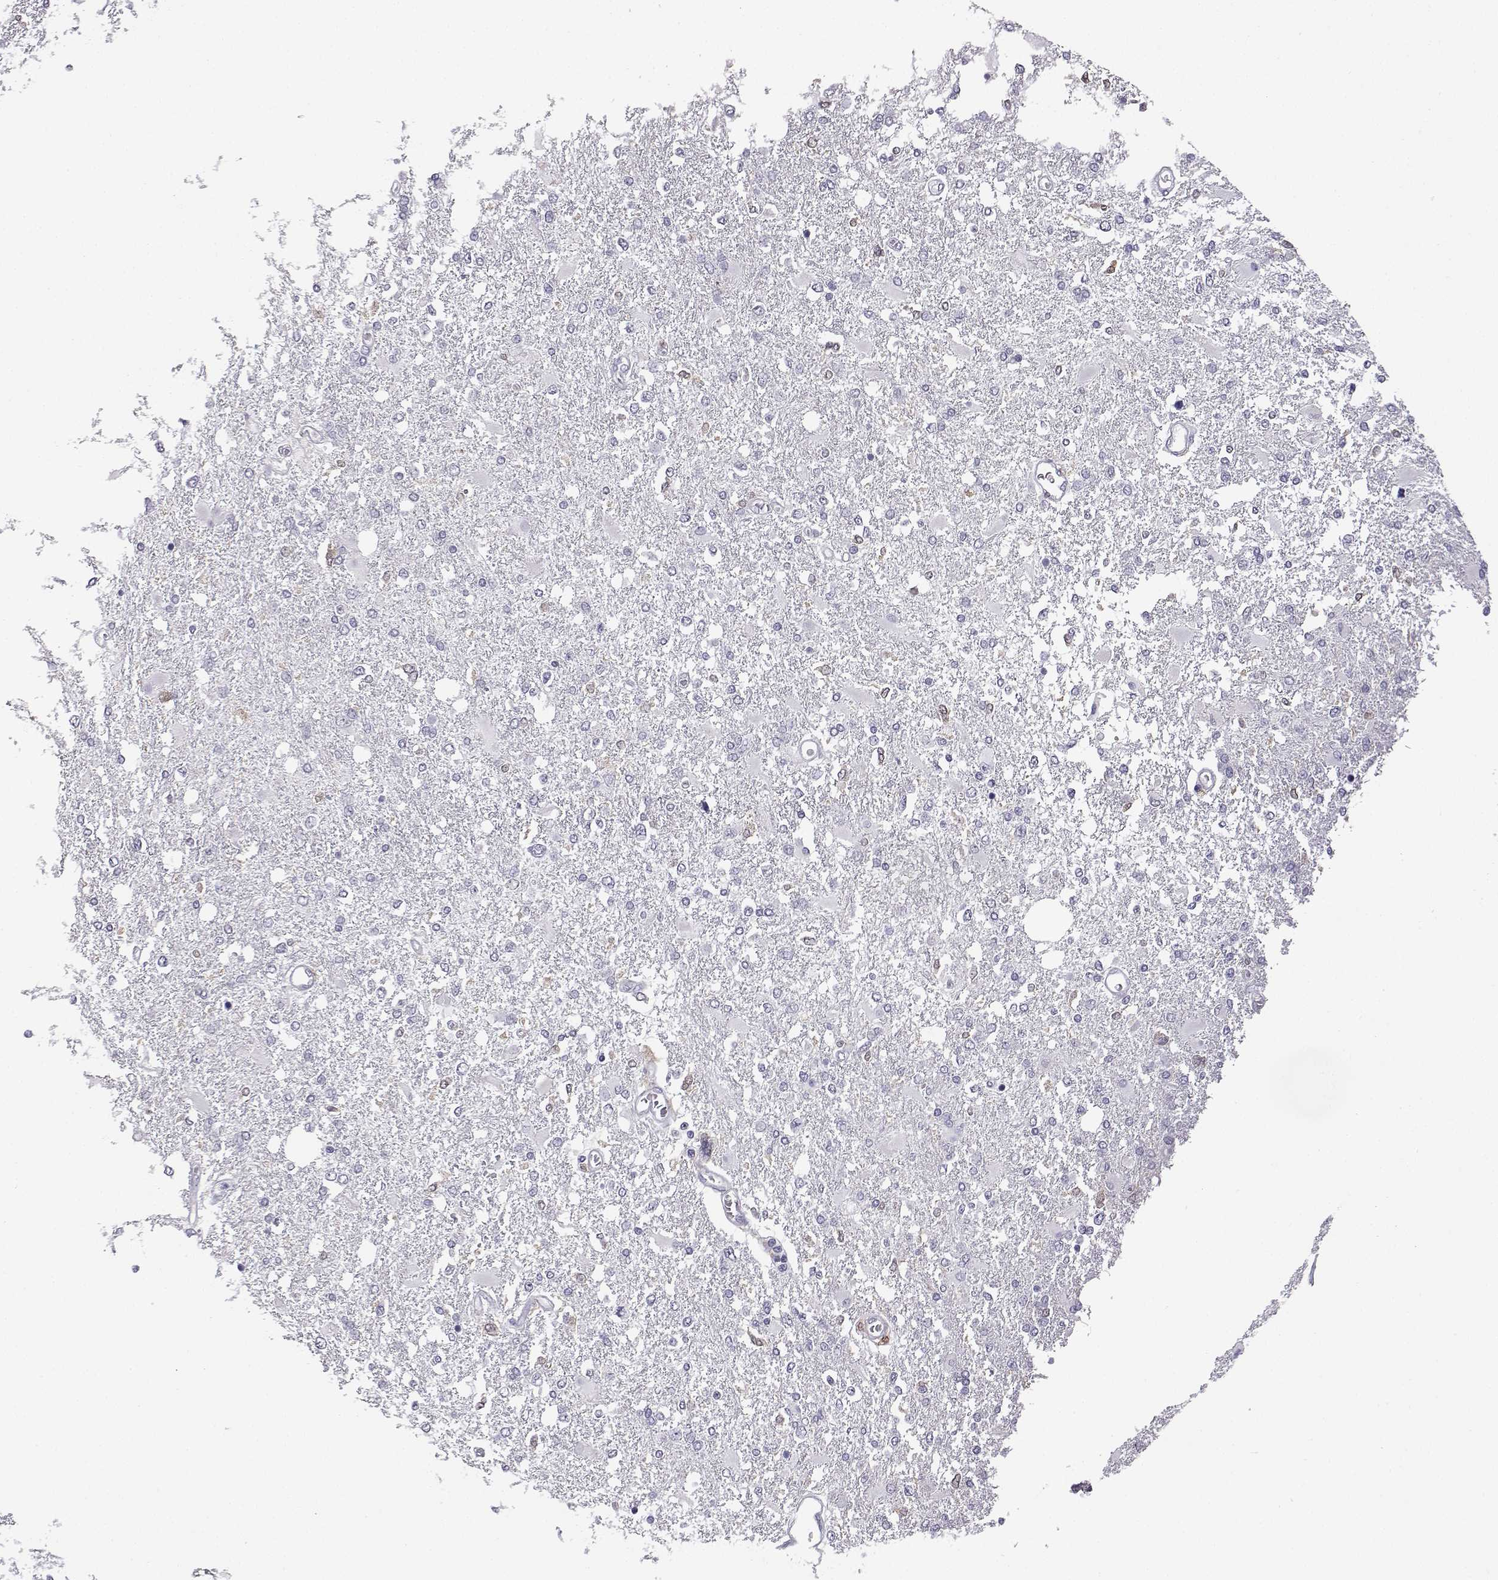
{"staining": {"intensity": "negative", "quantity": "none", "location": "none"}, "tissue": "glioma", "cell_type": "Tumor cells", "image_type": "cancer", "snomed": [{"axis": "morphology", "description": "Glioma, malignant, High grade"}, {"axis": "topography", "description": "Cerebral cortex"}], "caption": "The immunohistochemistry (IHC) photomicrograph has no significant positivity in tumor cells of malignant high-grade glioma tissue.", "gene": "AKR1B1", "patient": {"sex": "male", "age": 79}}